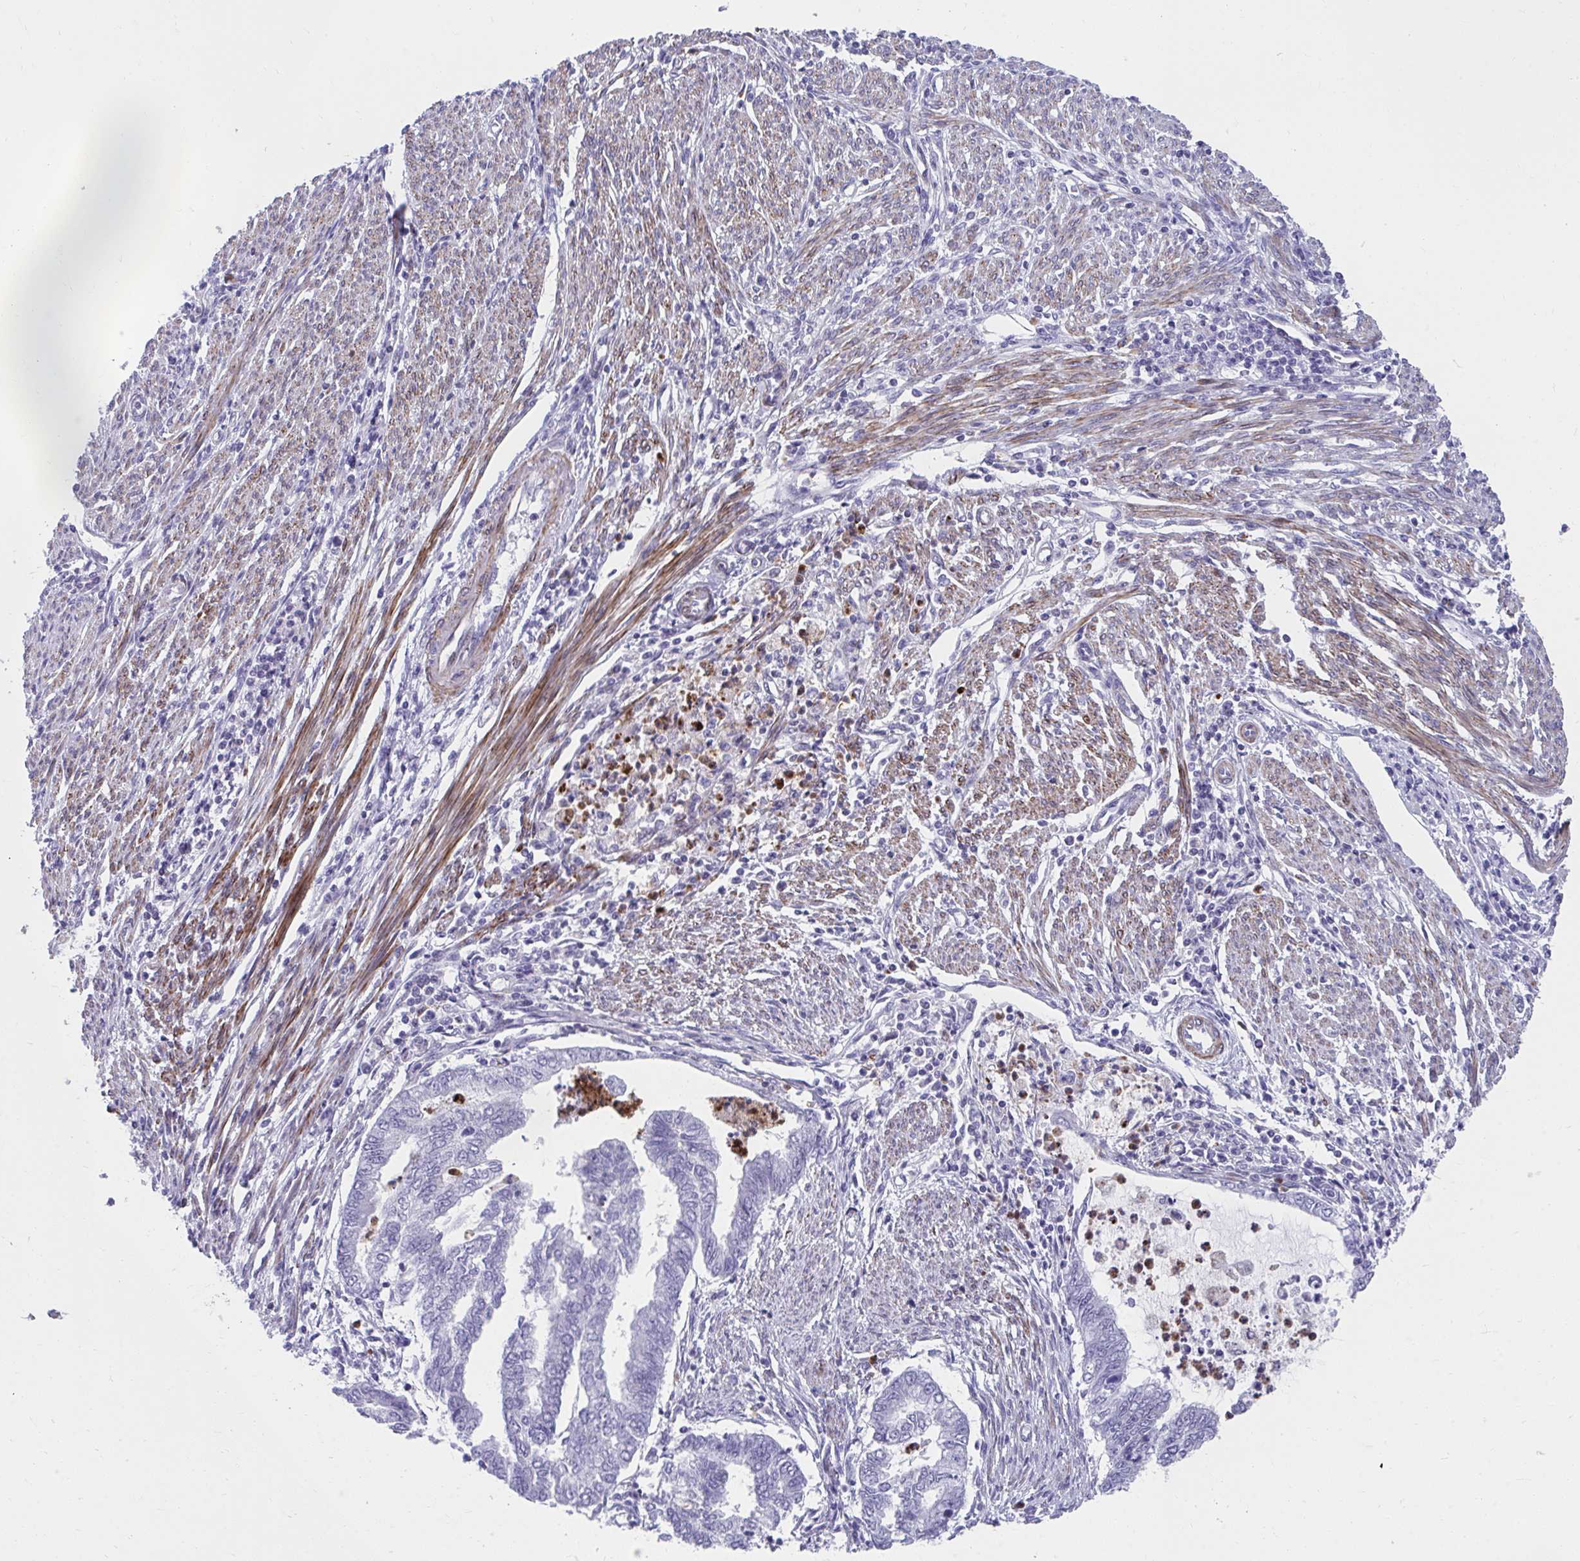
{"staining": {"intensity": "negative", "quantity": "none", "location": "none"}, "tissue": "endometrial cancer", "cell_type": "Tumor cells", "image_type": "cancer", "snomed": [{"axis": "morphology", "description": "Adenocarcinoma, NOS"}, {"axis": "topography", "description": "Endometrium"}], "caption": "A high-resolution micrograph shows immunohistochemistry staining of adenocarcinoma (endometrial), which reveals no significant expression in tumor cells.", "gene": "CSTB", "patient": {"sex": "female", "age": 79}}